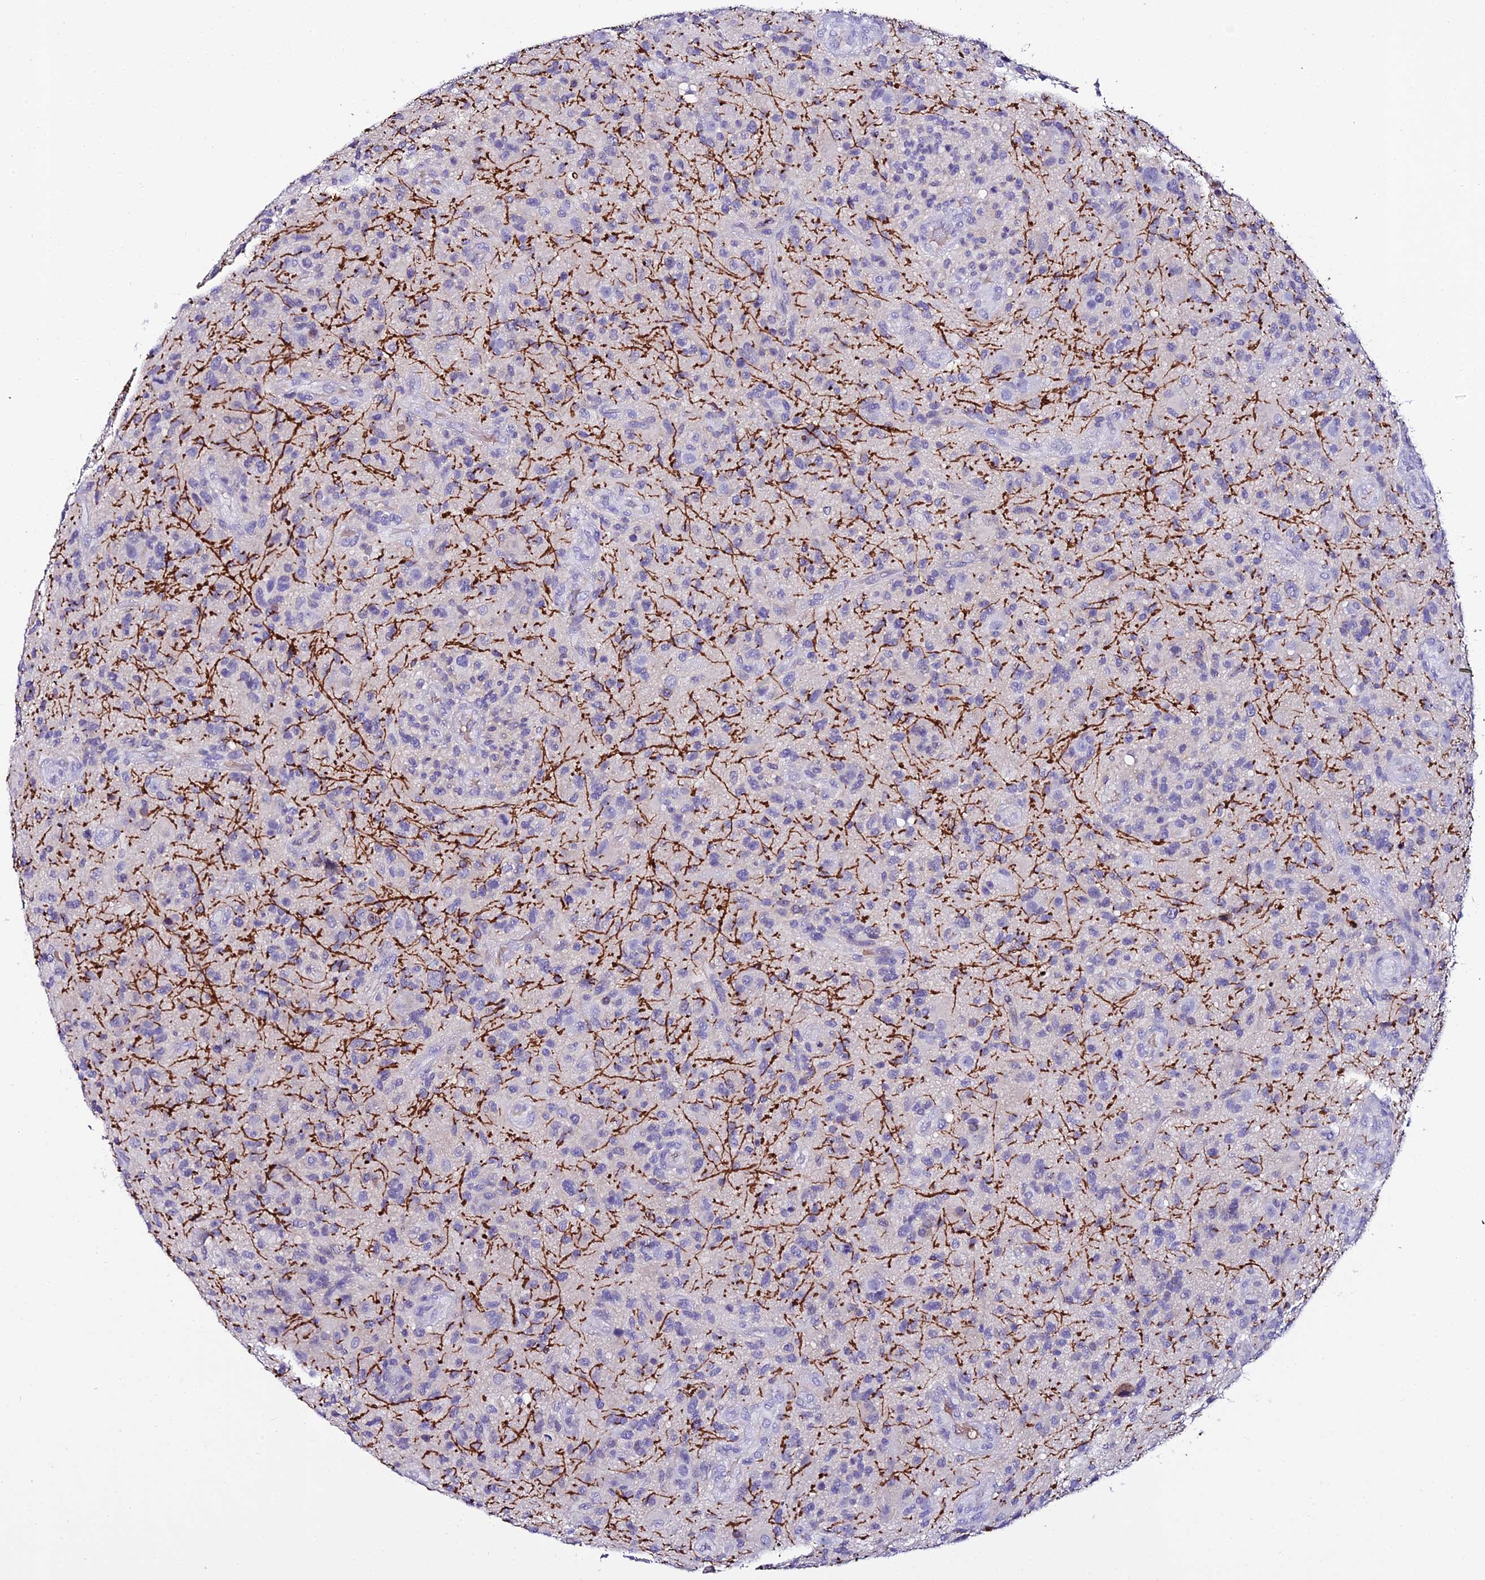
{"staining": {"intensity": "negative", "quantity": "none", "location": "none"}, "tissue": "glioma", "cell_type": "Tumor cells", "image_type": "cancer", "snomed": [{"axis": "morphology", "description": "Glioma, malignant, High grade"}, {"axis": "topography", "description": "Brain"}], "caption": "DAB (3,3'-diaminobenzidine) immunohistochemical staining of human glioma reveals no significant staining in tumor cells. The staining is performed using DAB (3,3'-diaminobenzidine) brown chromogen with nuclei counter-stained in using hematoxylin.", "gene": "DEFB132", "patient": {"sex": "male", "age": 47}}